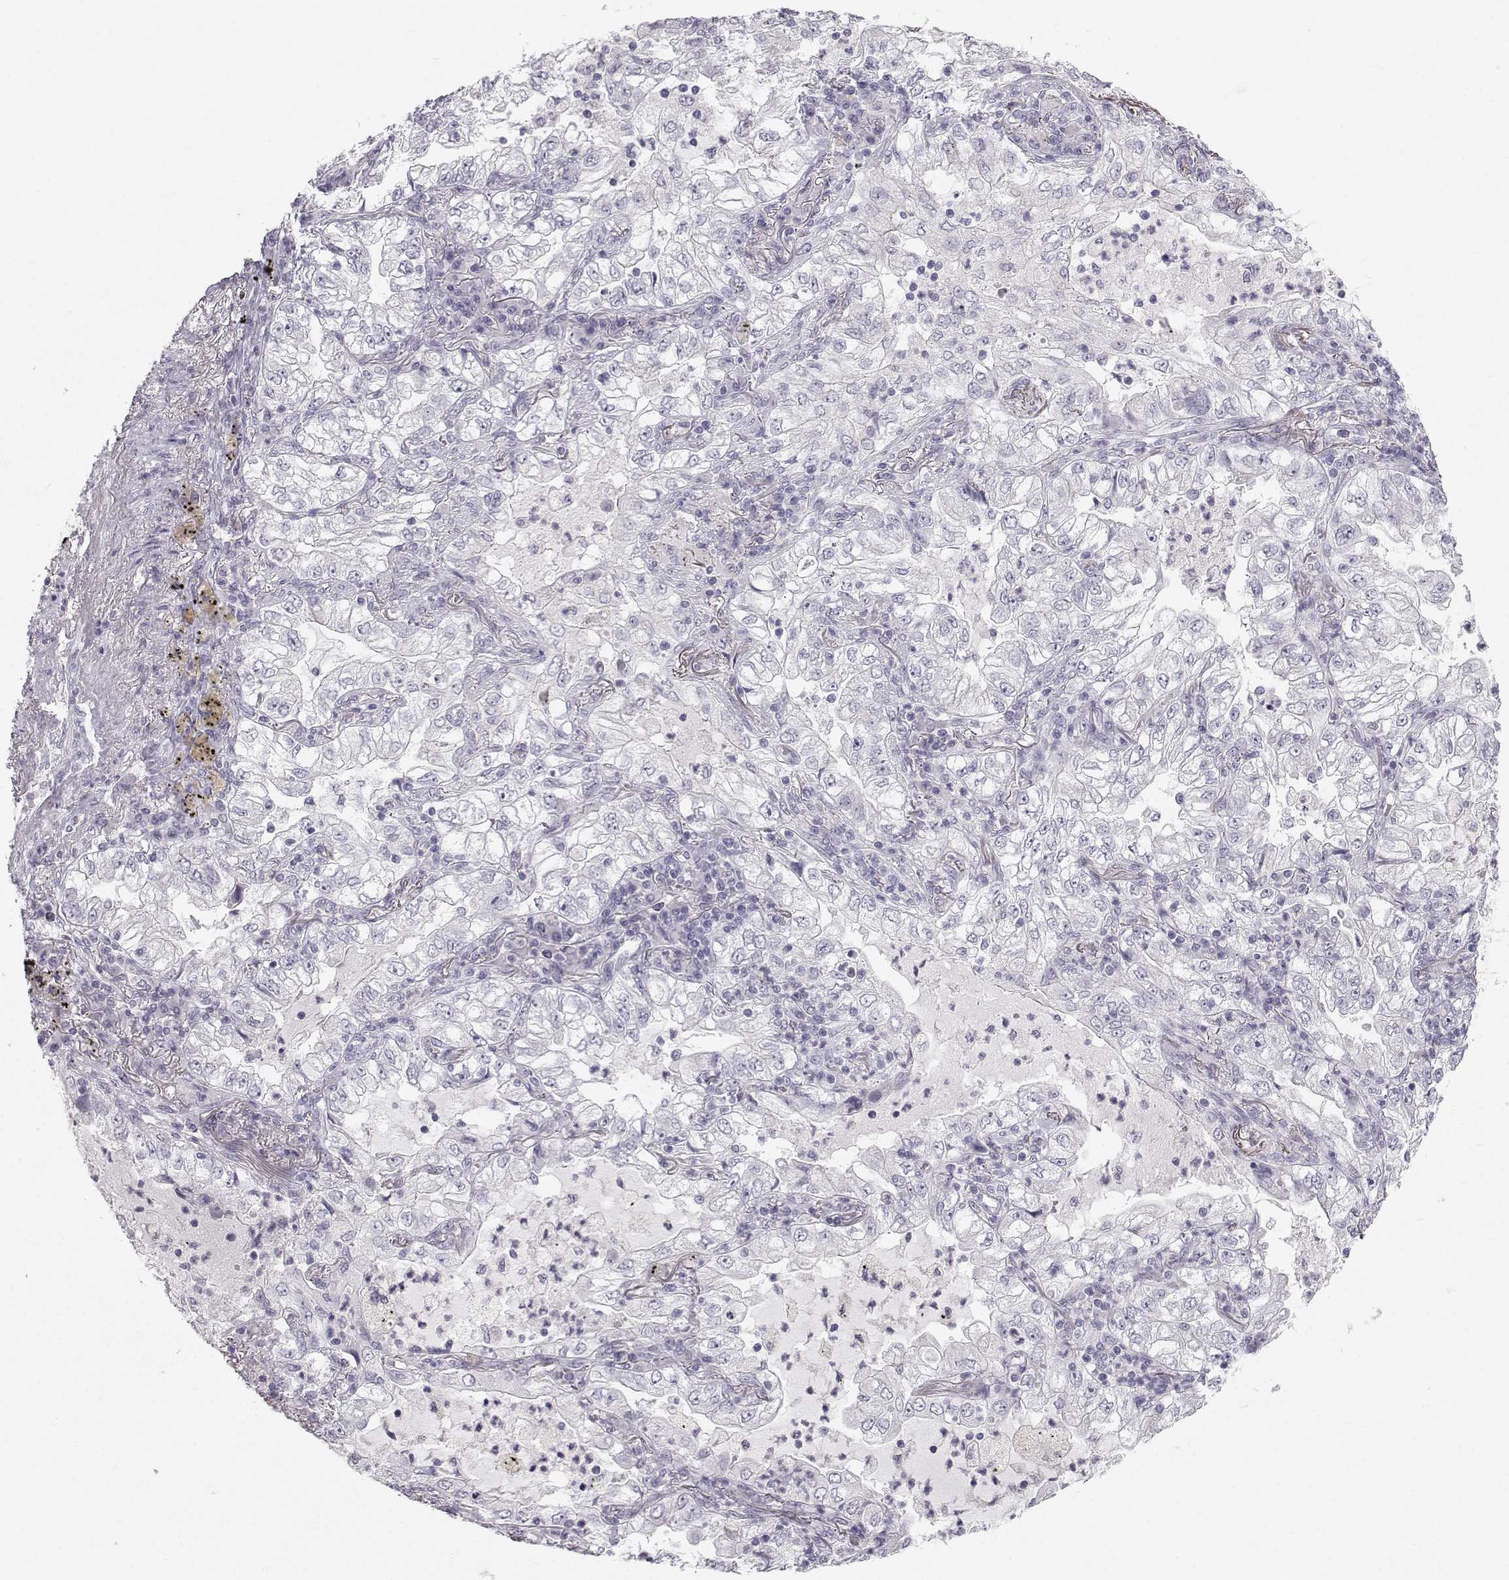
{"staining": {"intensity": "negative", "quantity": "none", "location": "none"}, "tissue": "lung cancer", "cell_type": "Tumor cells", "image_type": "cancer", "snomed": [{"axis": "morphology", "description": "Adenocarcinoma, NOS"}, {"axis": "topography", "description": "Lung"}], "caption": "Lung cancer (adenocarcinoma) stained for a protein using immunohistochemistry (IHC) reveals no expression tumor cells.", "gene": "ZNF185", "patient": {"sex": "female", "age": 73}}